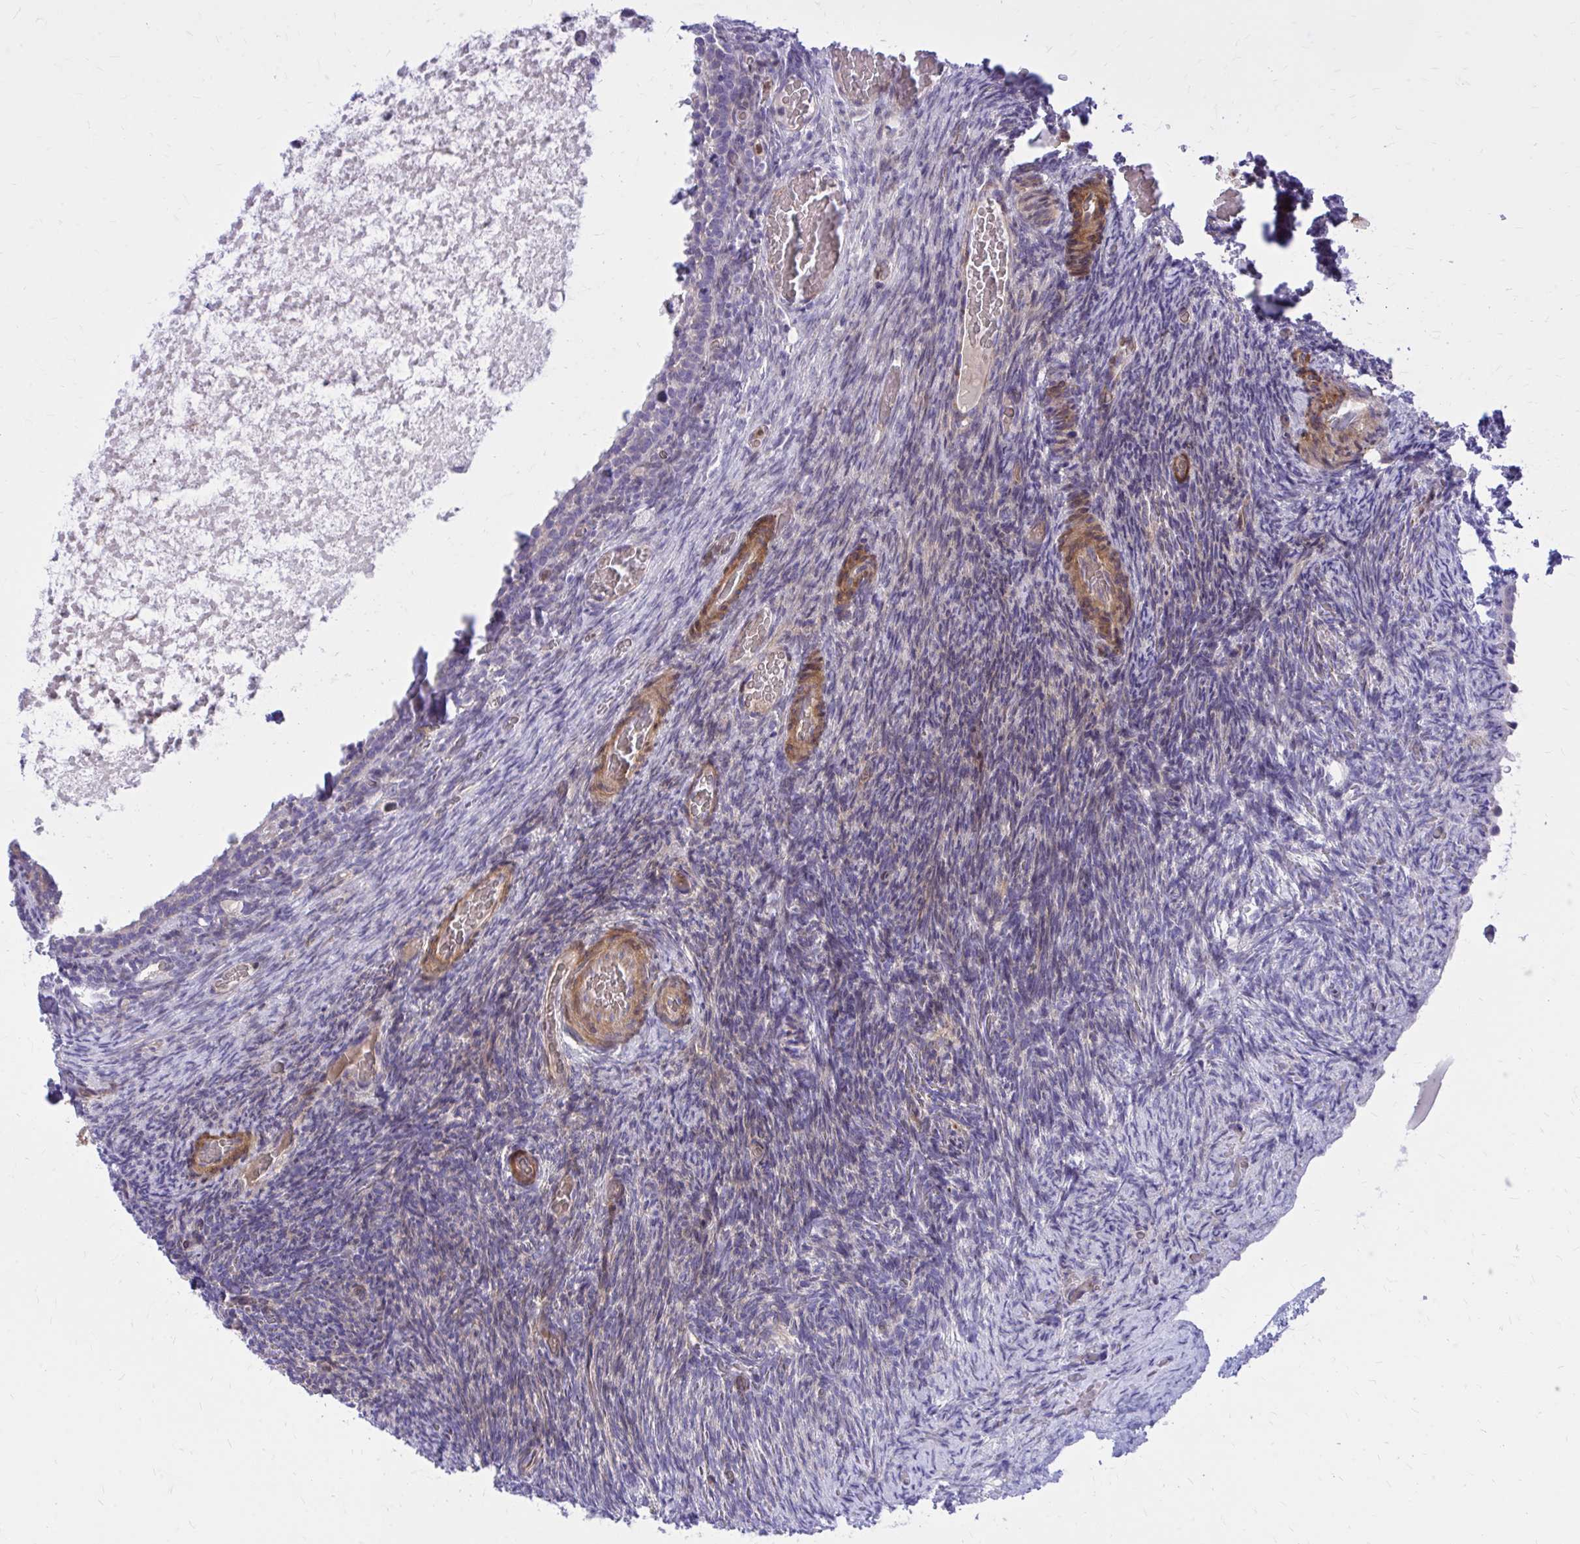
{"staining": {"intensity": "negative", "quantity": "none", "location": "none"}, "tissue": "ovary", "cell_type": "Ovarian stroma cells", "image_type": "normal", "snomed": [{"axis": "morphology", "description": "Normal tissue, NOS"}, {"axis": "topography", "description": "Ovary"}], "caption": "High magnification brightfield microscopy of benign ovary stained with DAB (3,3'-diaminobenzidine) (brown) and counterstained with hematoxylin (blue): ovarian stroma cells show no significant expression.", "gene": "ADAMTSL1", "patient": {"sex": "female", "age": 34}}